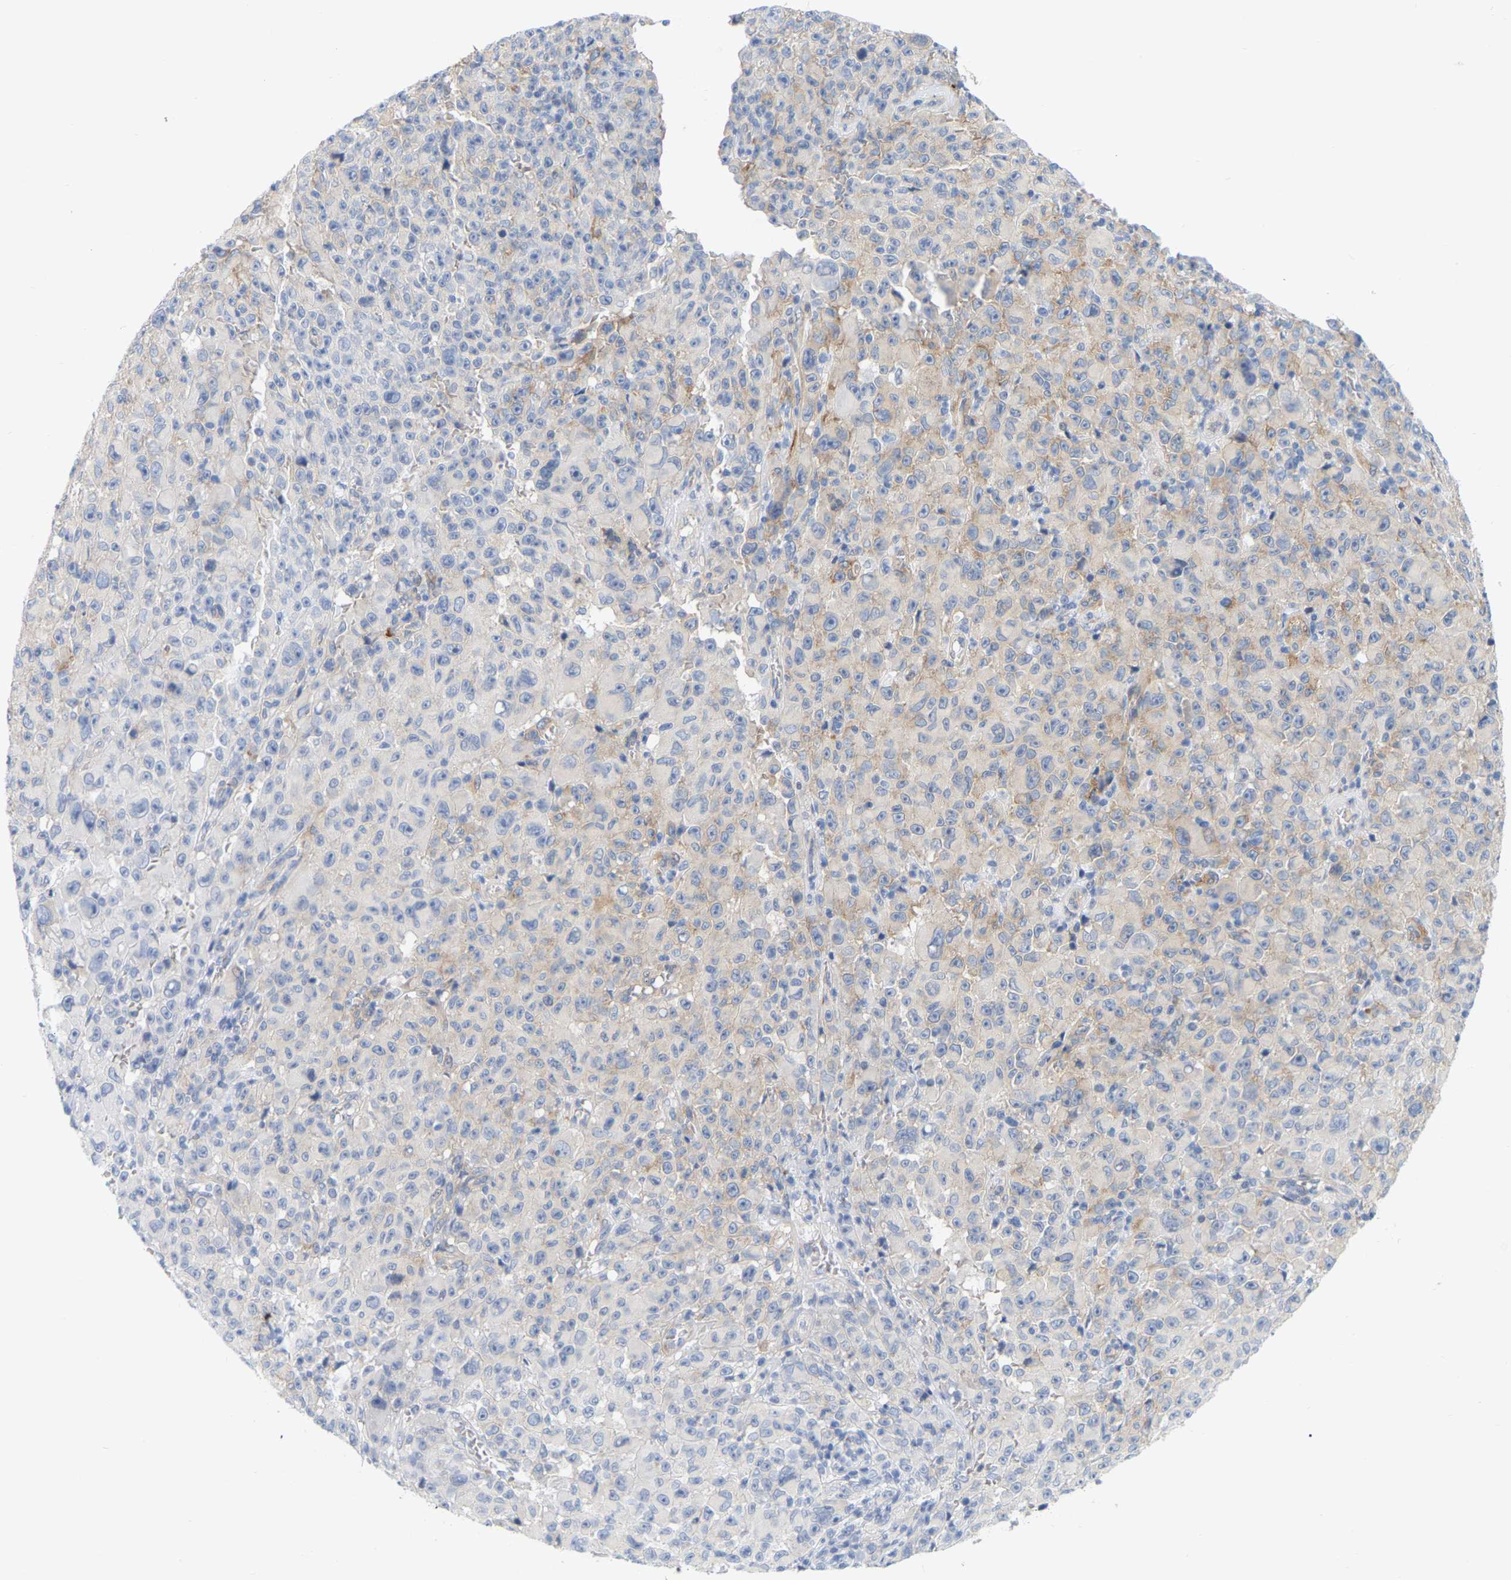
{"staining": {"intensity": "weak", "quantity": "<25%", "location": "cytoplasmic/membranous"}, "tissue": "melanoma", "cell_type": "Tumor cells", "image_type": "cancer", "snomed": [{"axis": "morphology", "description": "Malignant melanoma, NOS"}, {"axis": "topography", "description": "Skin"}], "caption": "Tumor cells are negative for protein expression in human malignant melanoma. The staining is performed using DAB brown chromogen with nuclei counter-stained in using hematoxylin.", "gene": "RAPH1", "patient": {"sex": "female", "age": 82}}